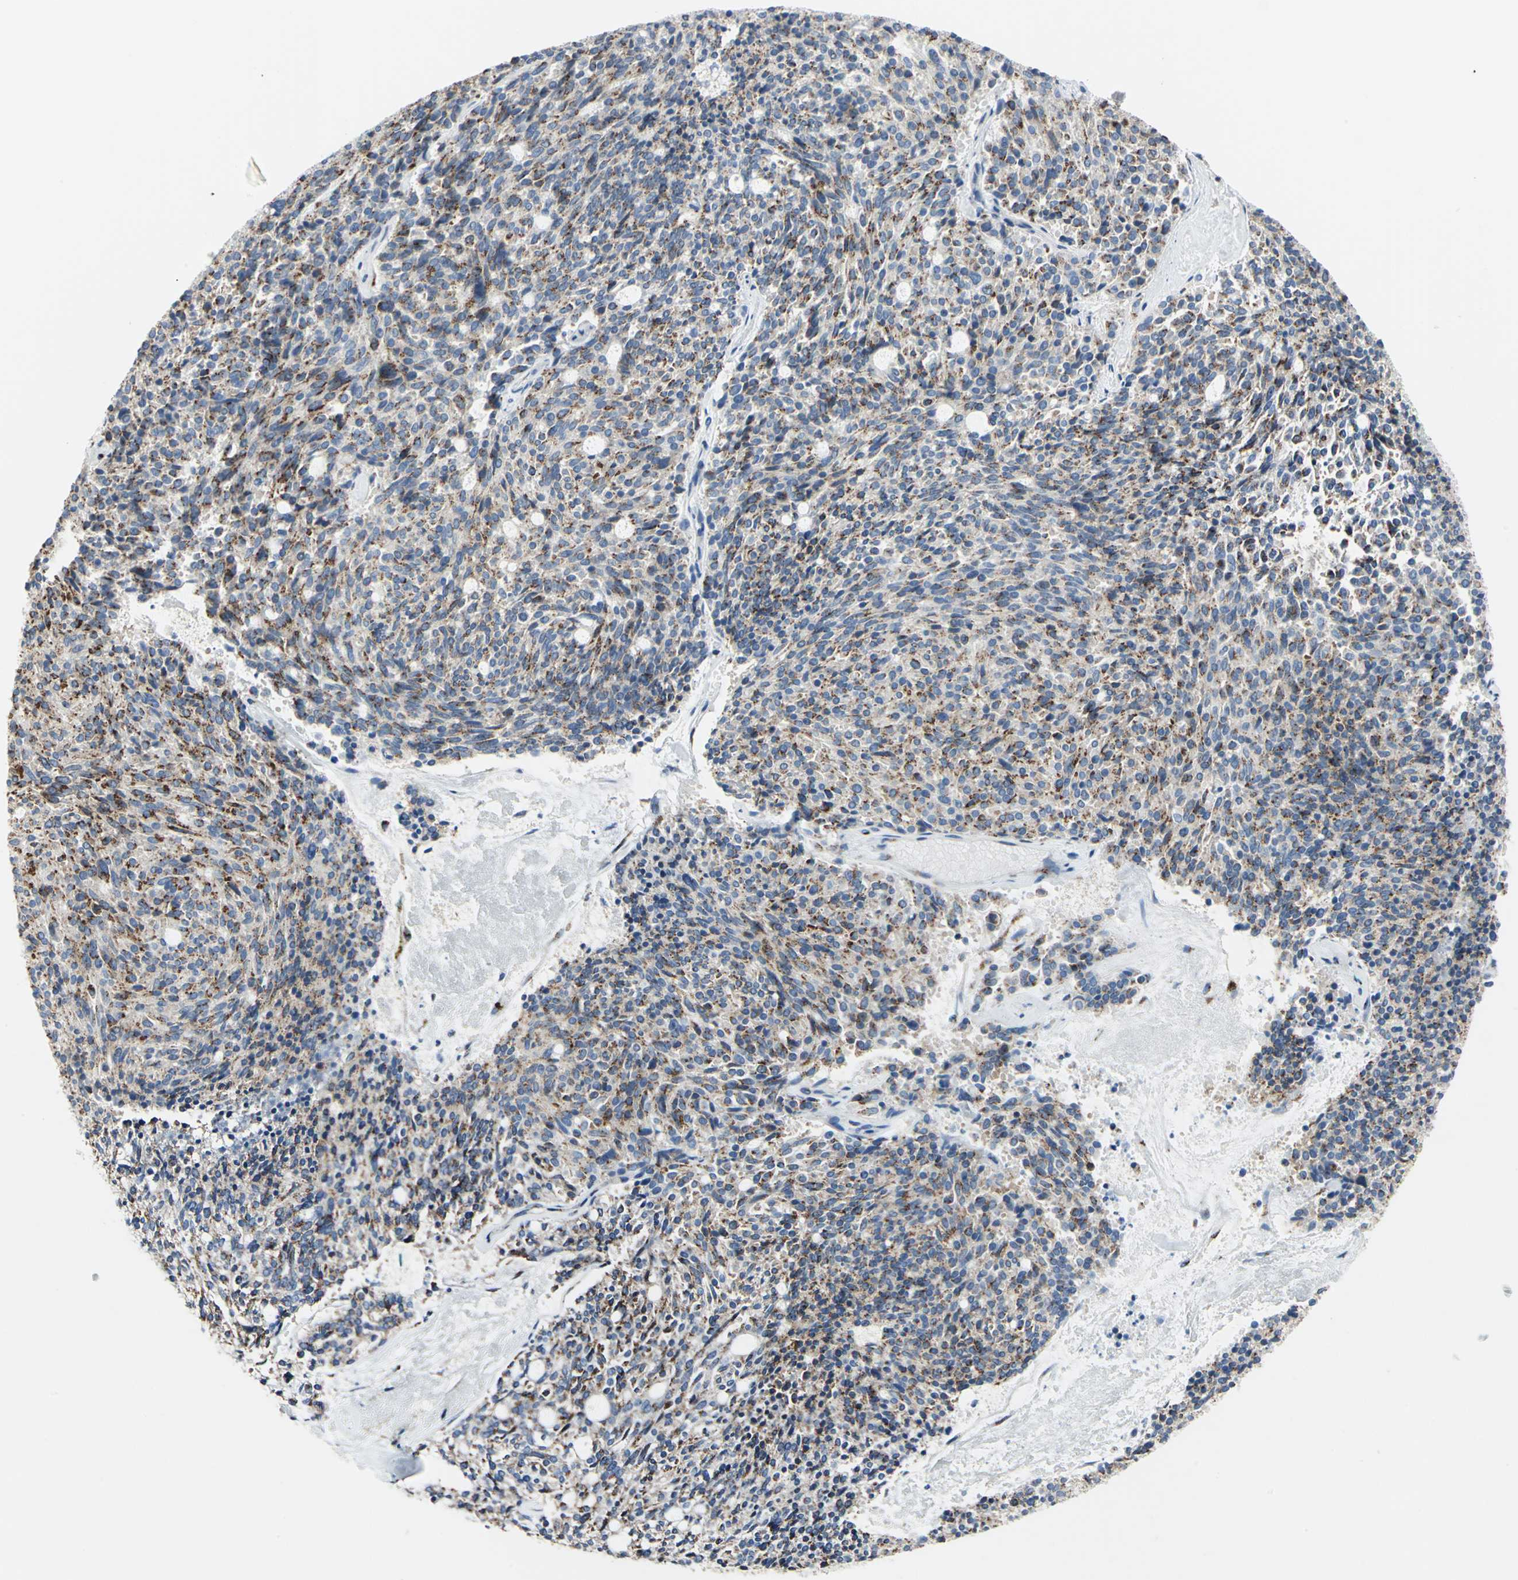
{"staining": {"intensity": "strong", "quantity": ">75%", "location": "cytoplasmic/membranous"}, "tissue": "carcinoid", "cell_type": "Tumor cells", "image_type": "cancer", "snomed": [{"axis": "morphology", "description": "Carcinoid, malignant, NOS"}, {"axis": "topography", "description": "Pancreas"}], "caption": "Strong cytoplasmic/membranous staining for a protein is seen in approximately >75% of tumor cells of carcinoid using immunohistochemistry (IHC).", "gene": "GPR3", "patient": {"sex": "female", "age": 54}}